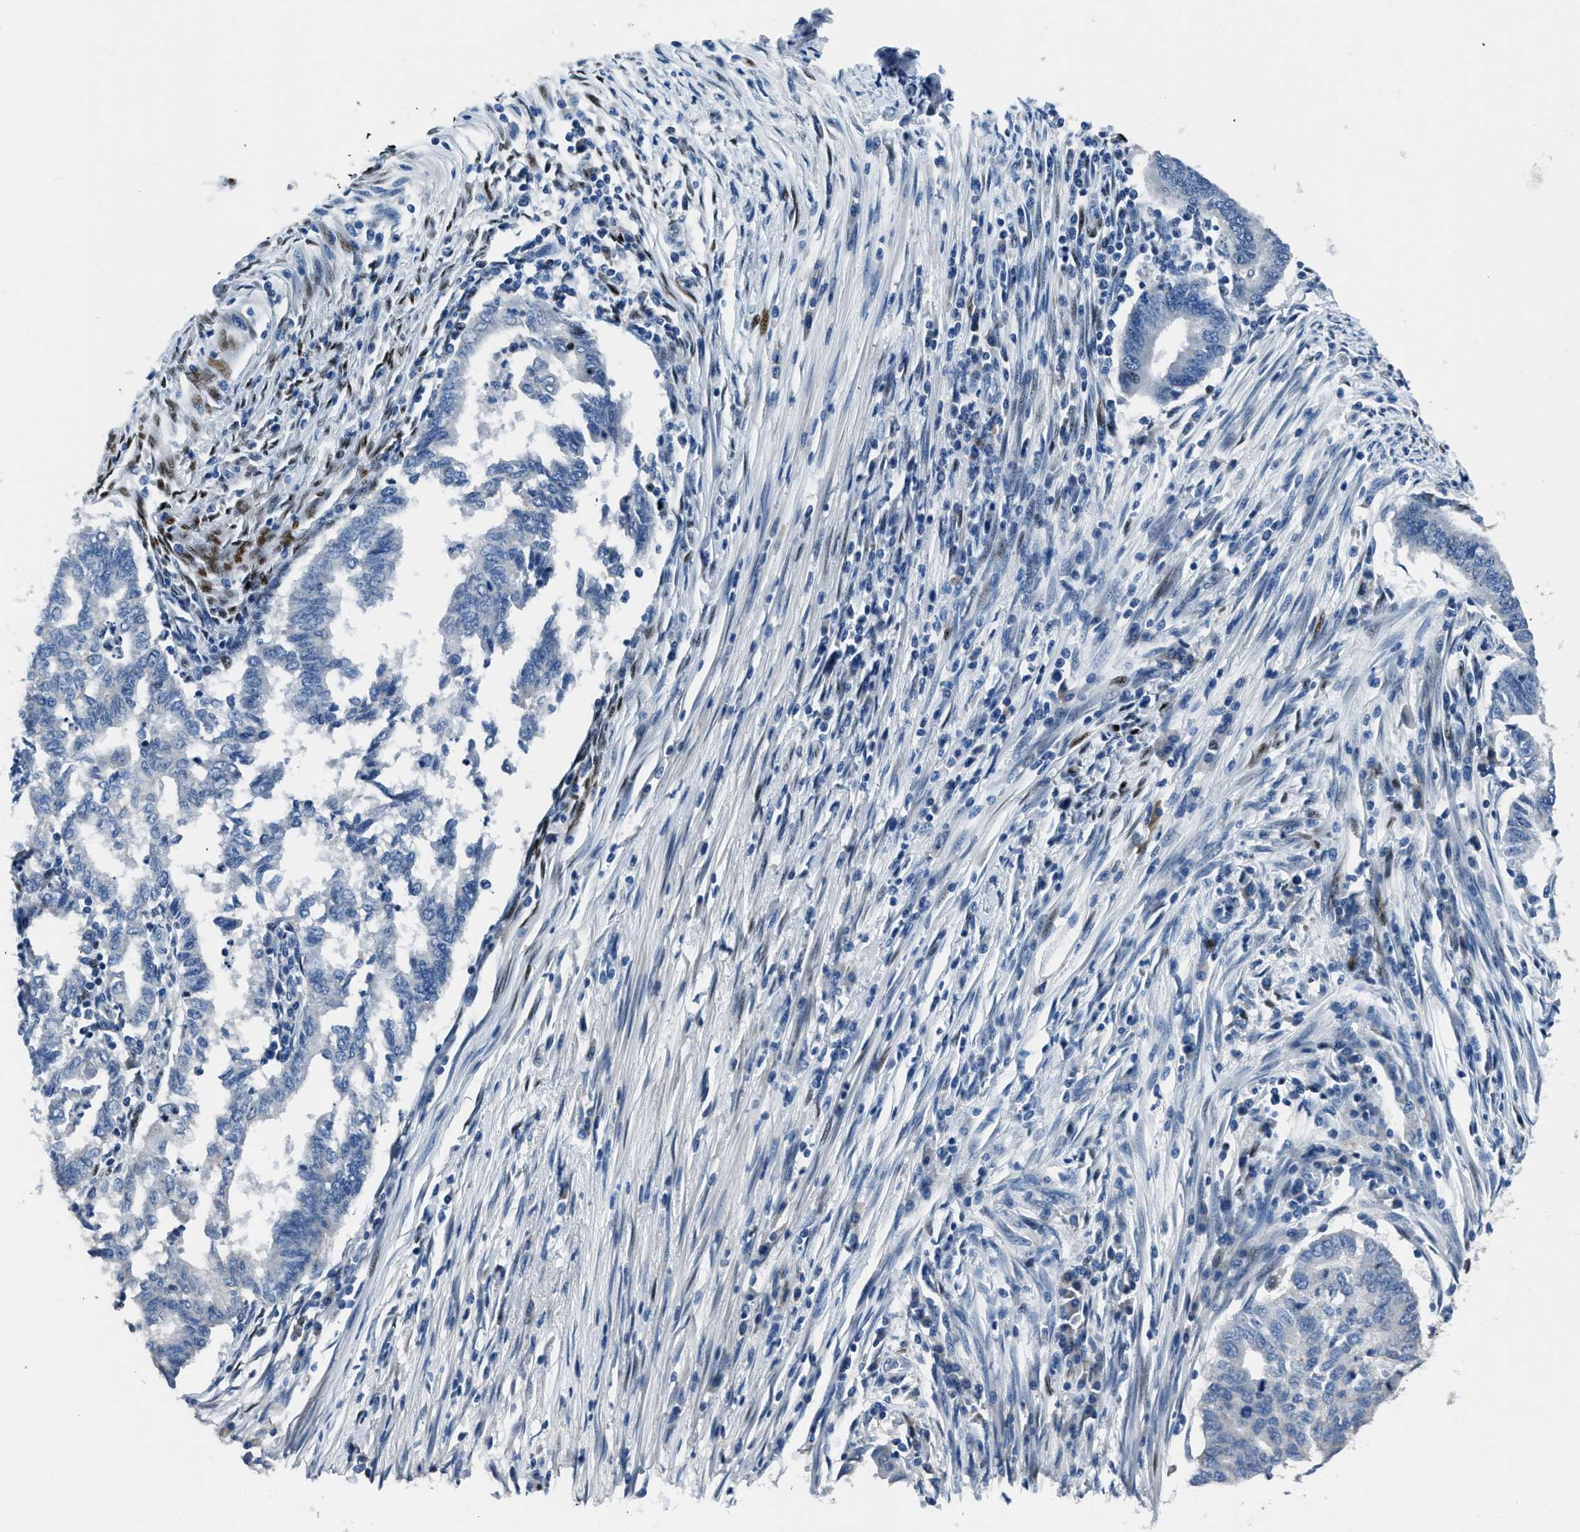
{"staining": {"intensity": "negative", "quantity": "none", "location": "none"}, "tissue": "endometrial cancer", "cell_type": "Tumor cells", "image_type": "cancer", "snomed": [{"axis": "morphology", "description": "Polyp, NOS"}, {"axis": "morphology", "description": "Adenocarcinoma, NOS"}, {"axis": "morphology", "description": "Adenoma, NOS"}, {"axis": "topography", "description": "Endometrium"}], "caption": "Endometrial cancer (adenocarcinoma) was stained to show a protein in brown. There is no significant expression in tumor cells.", "gene": "EGR1", "patient": {"sex": "female", "age": 79}}